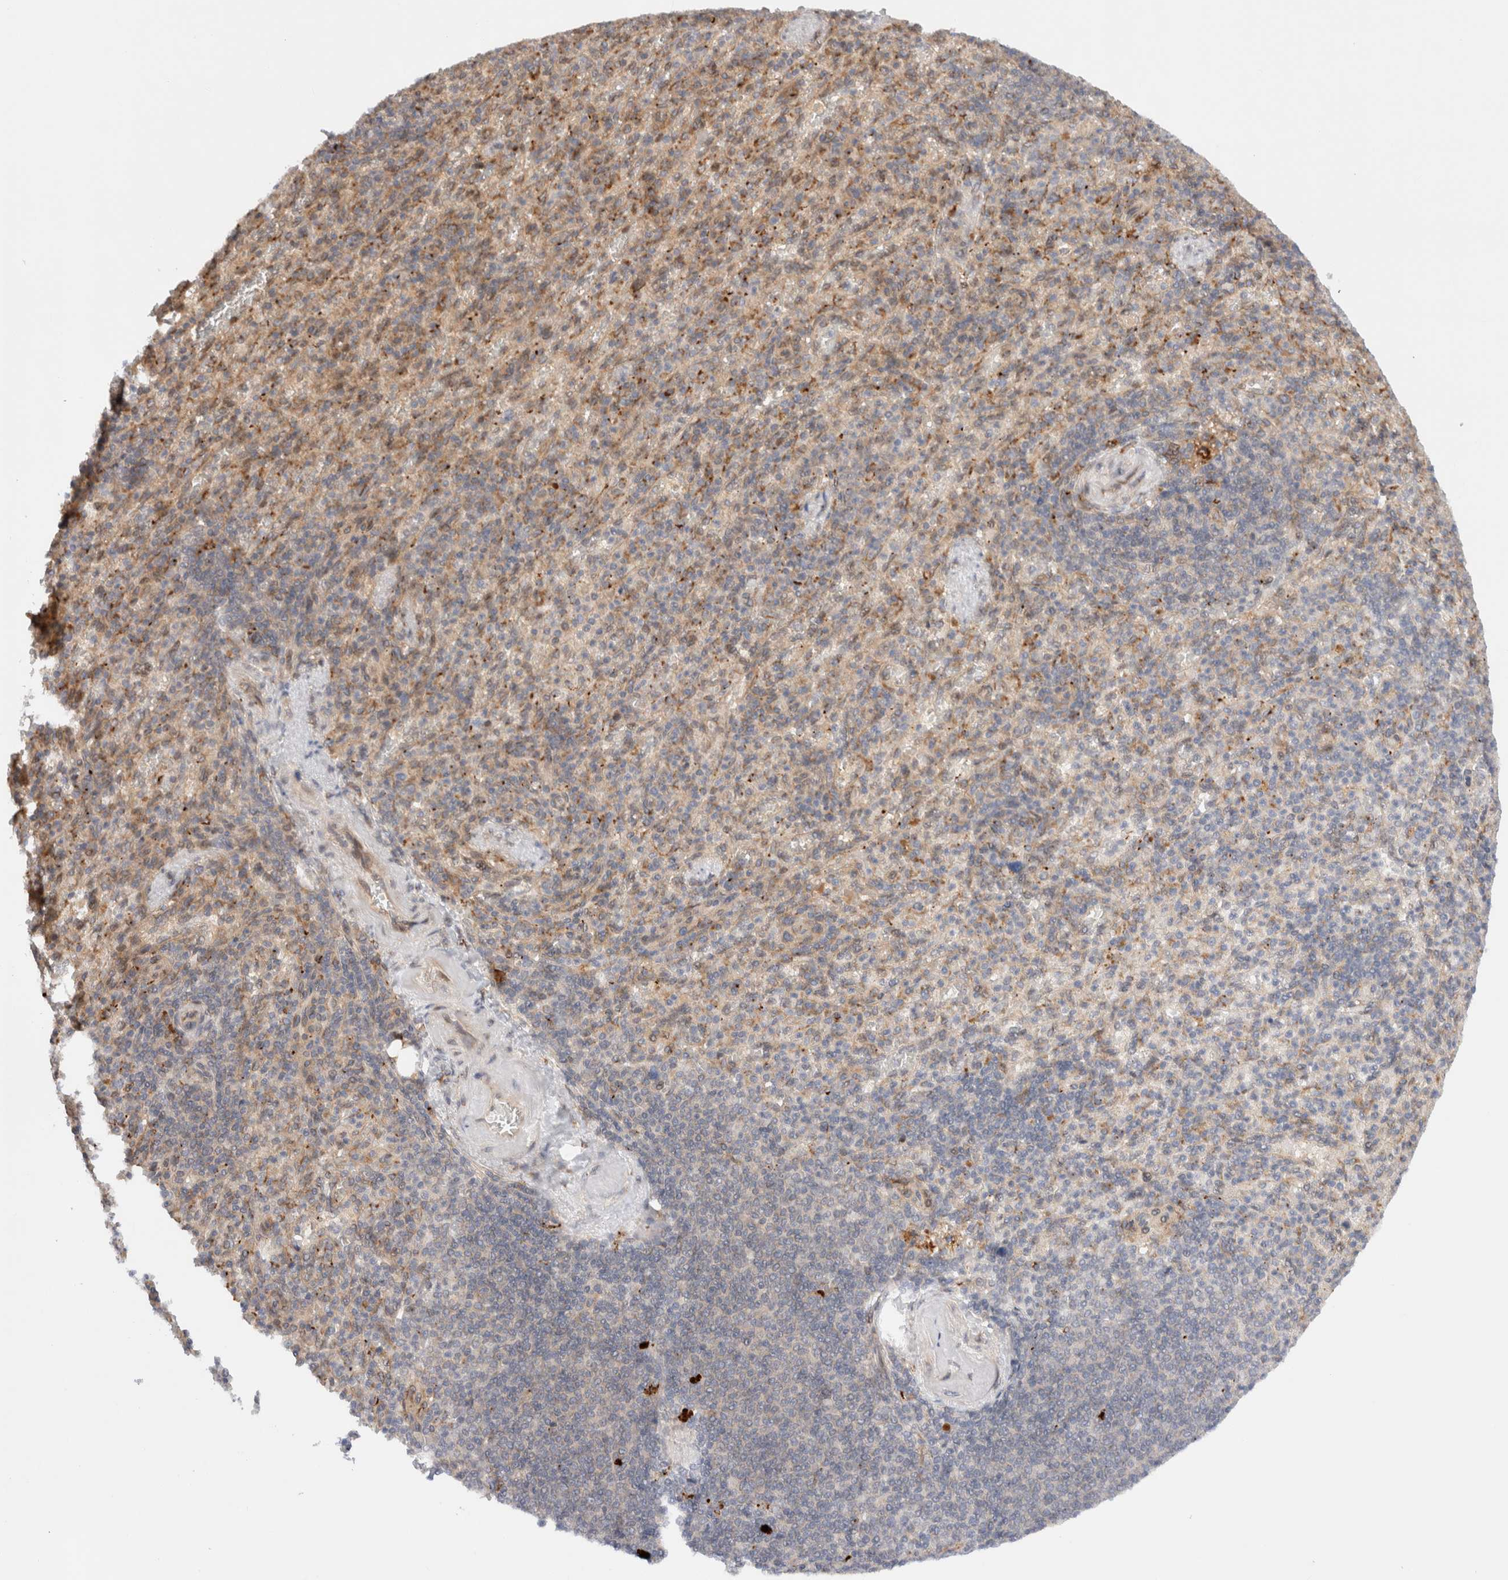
{"staining": {"intensity": "weak", "quantity": ">75%", "location": "cytoplasmic/membranous"}, "tissue": "spleen", "cell_type": "Cells in red pulp", "image_type": "normal", "snomed": [{"axis": "morphology", "description": "Normal tissue, NOS"}, {"axis": "topography", "description": "Spleen"}], "caption": "Spleen stained with a brown dye reveals weak cytoplasmic/membranous positive staining in about >75% of cells in red pulp.", "gene": "GCN1", "patient": {"sex": "female", "age": 74}}